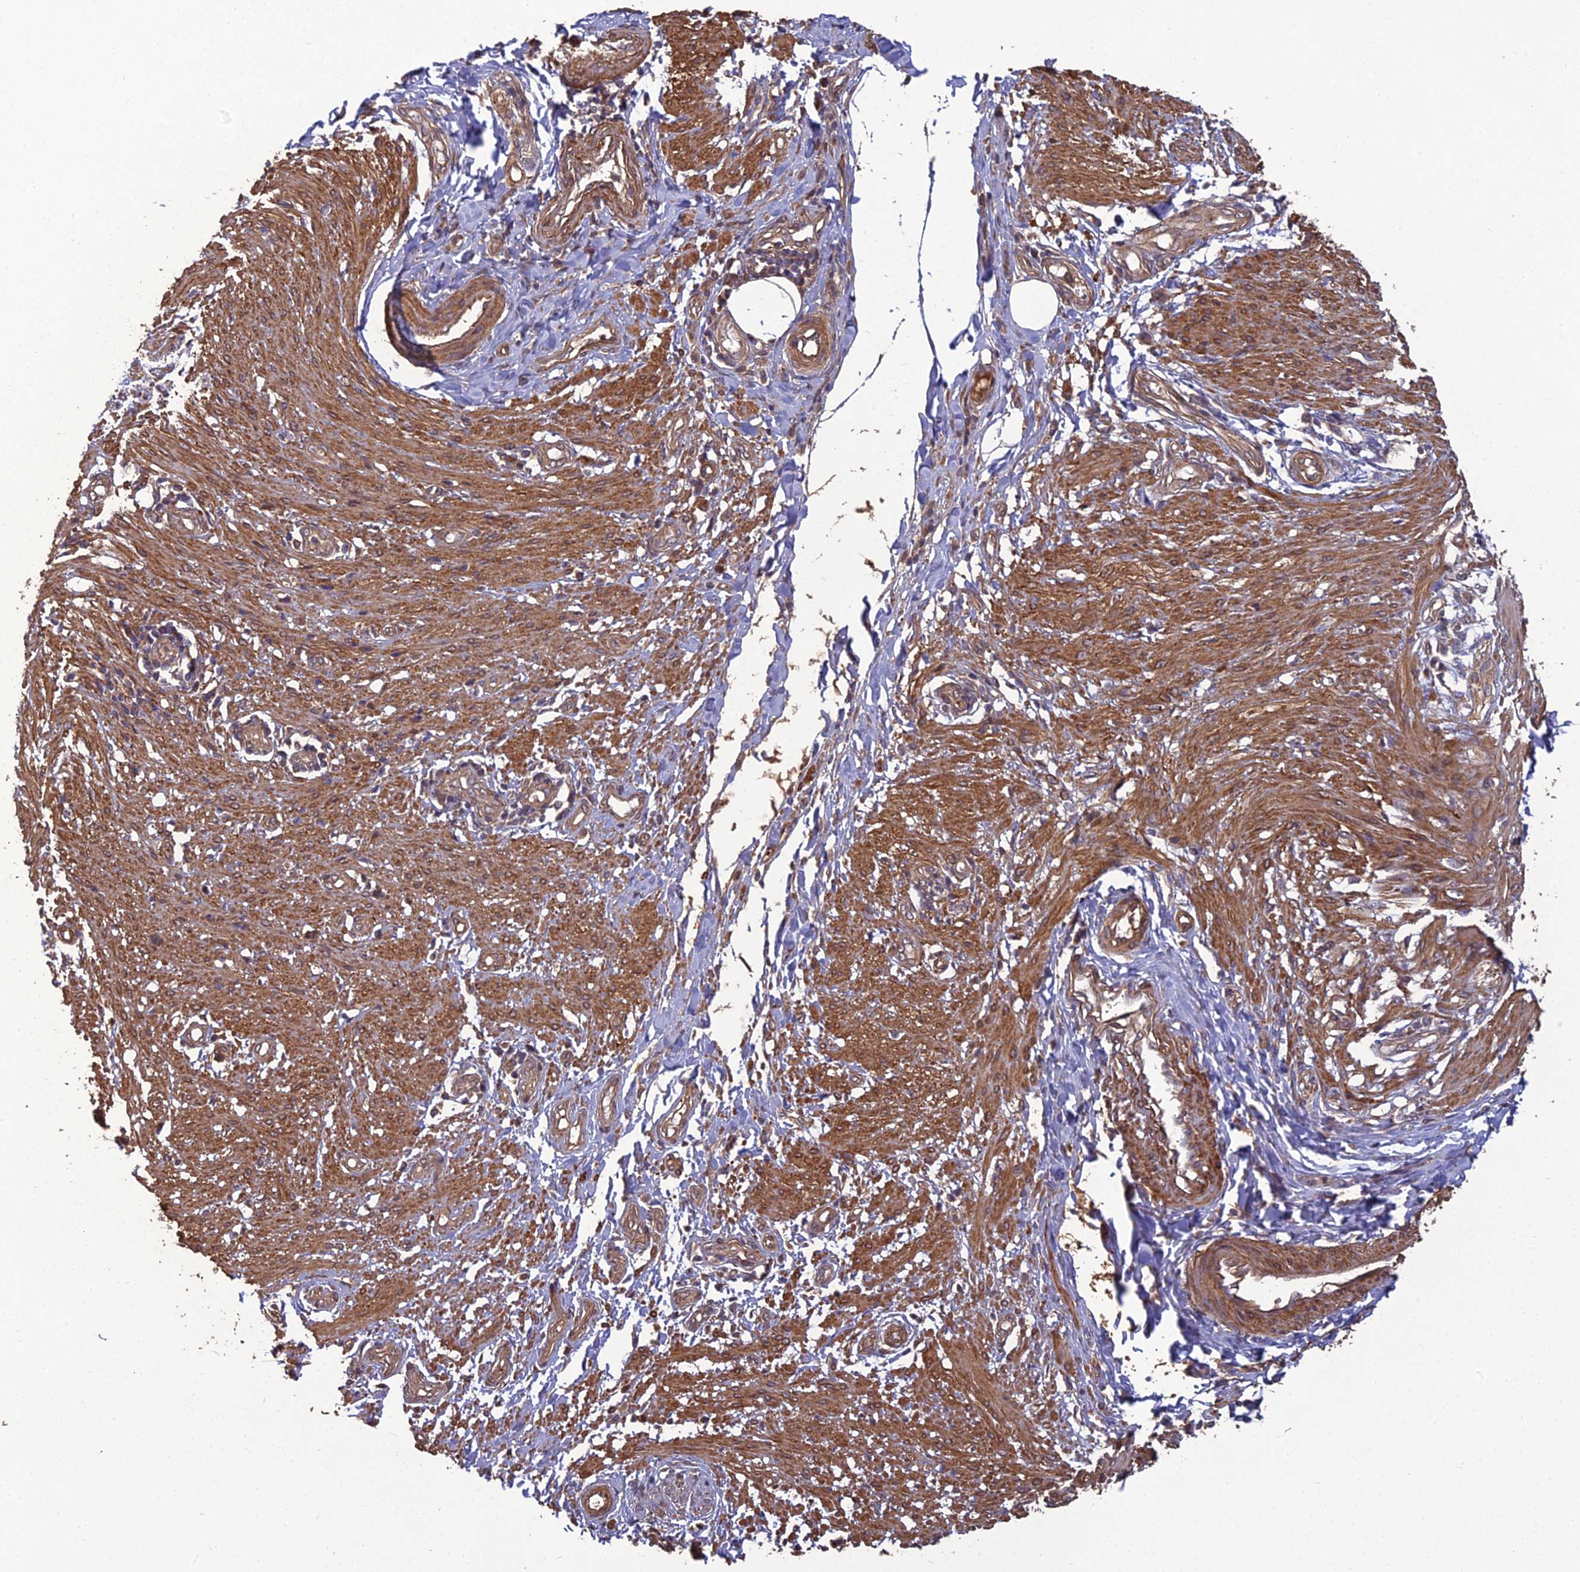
{"staining": {"intensity": "moderate", "quantity": ">75%", "location": "cytoplasmic/membranous"}, "tissue": "smooth muscle", "cell_type": "Smooth muscle cells", "image_type": "normal", "snomed": [{"axis": "morphology", "description": "Normal tissue, NOS"}, {"axis": "morphology", "description": "Adenocarcinoma, NOS"}, {"axis": "topography", "description": "Colon"}, {"axis": "topography", "description": "Peripheral nerve tissue"}], "caption": "High-power microscopy captured an immunohistochemistry photomicrograph of unremarkable smooth muscle, revealing moderate cytoplasmic/membranous positivity in approximately >75% of smooth muscle cells. (Stains: DAB in brown, nuclei in blue, Microscopy: brightfield microscopy at high magnification).", "gene": "ATP6V0A2", "patient": {"sex": "male", "age": 14}}